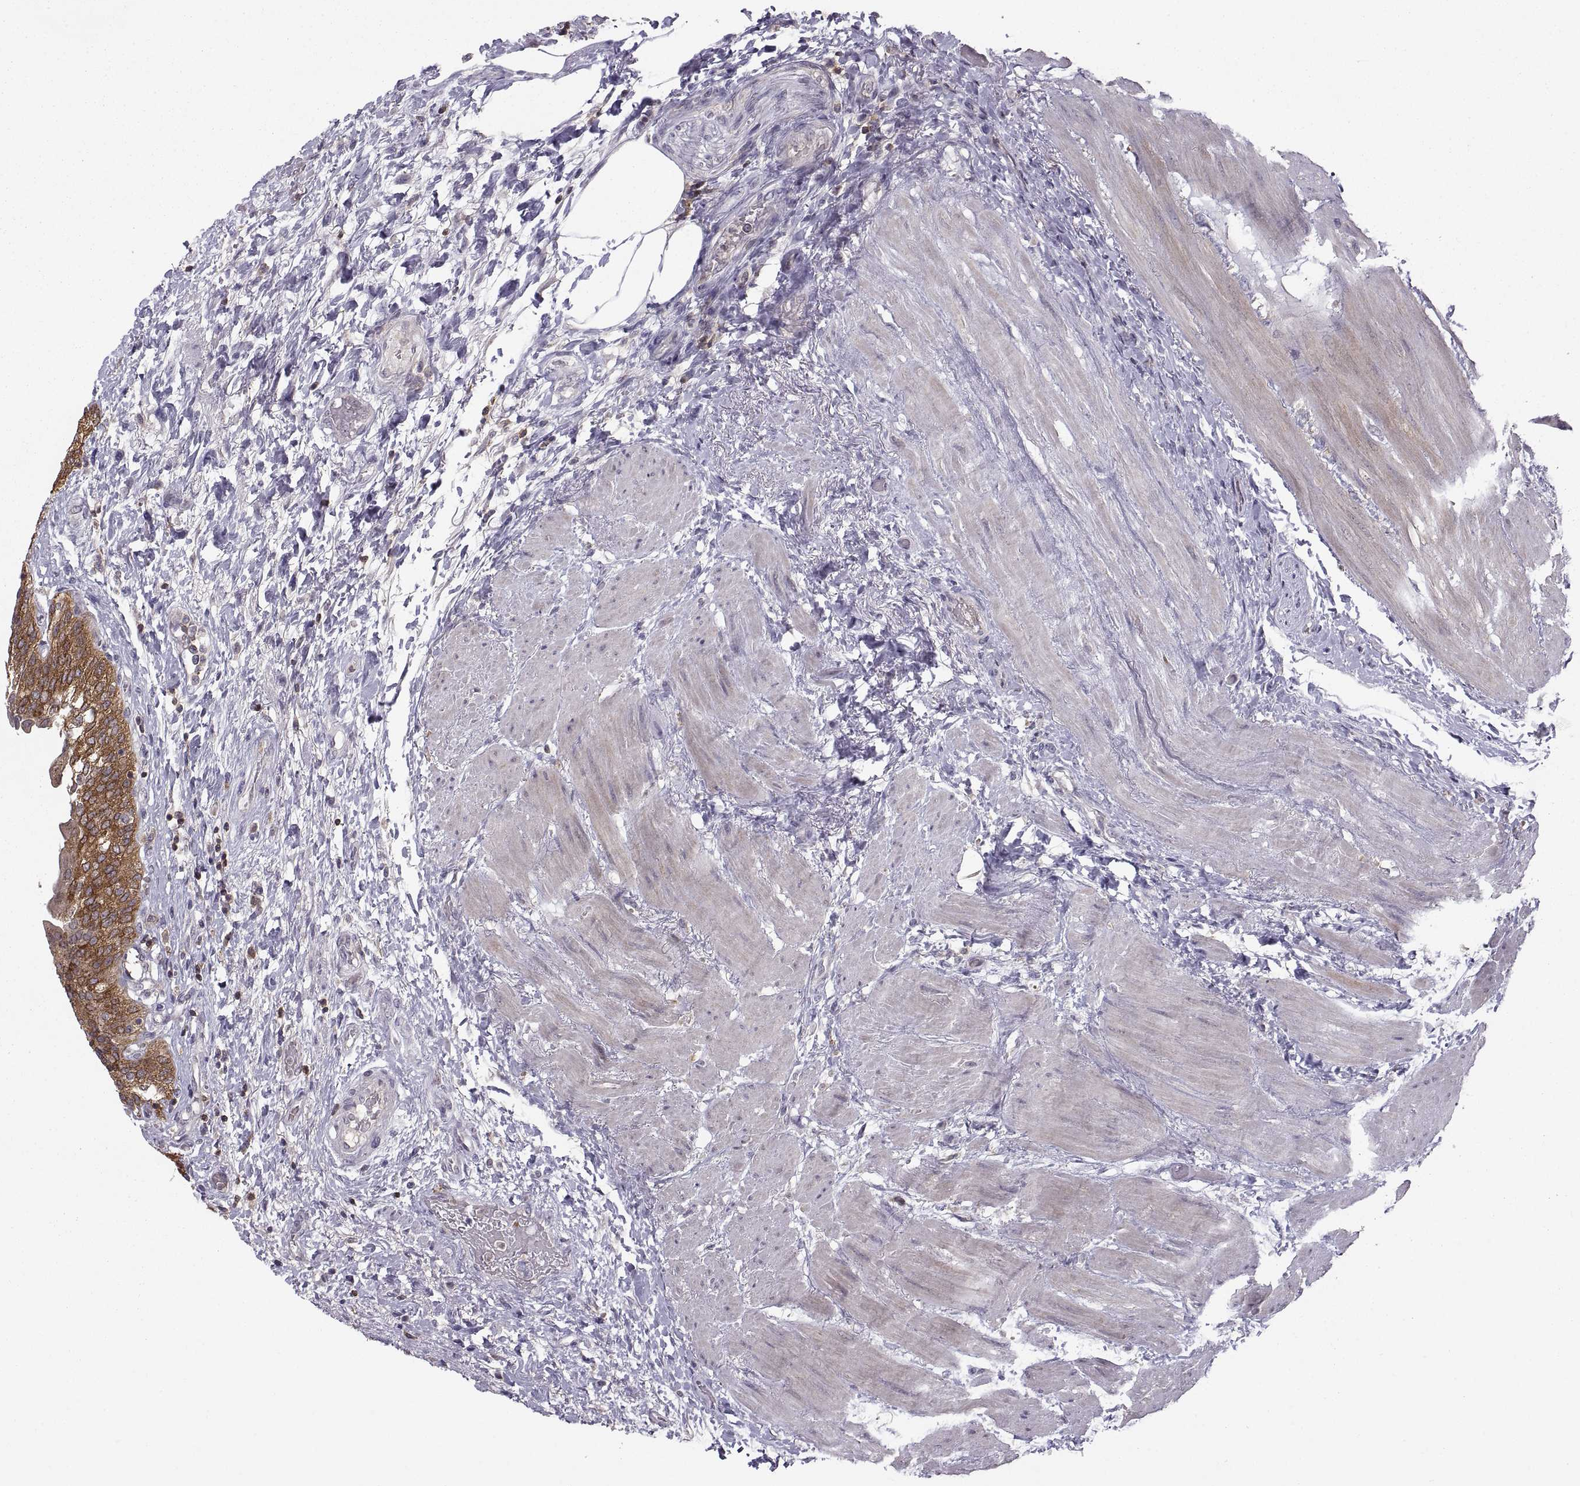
{"staining": {"intensity": "strong", "quantity": ">75%", "location": "cytoplasmic/membranous"}, "tissue": "urinary bladder", "cell_type": "Urothelial cells", "image_type": "normal", "snomed": [{"axis": "morphology", "description": "Normal tissue, NOS"}, {"axis": "morphology", "description": "Metaplasia, NOS"}, {"axis": "topography", "description": "Urinary bladder"}], "caption": "Protein expression analysis of unremarkable urinary bladder displays strong cytoplasmic/membranous expression in approximately >75% of urothelial cells.", "gene": "EZR", "patient": {"sex": "male", "age": 68}}